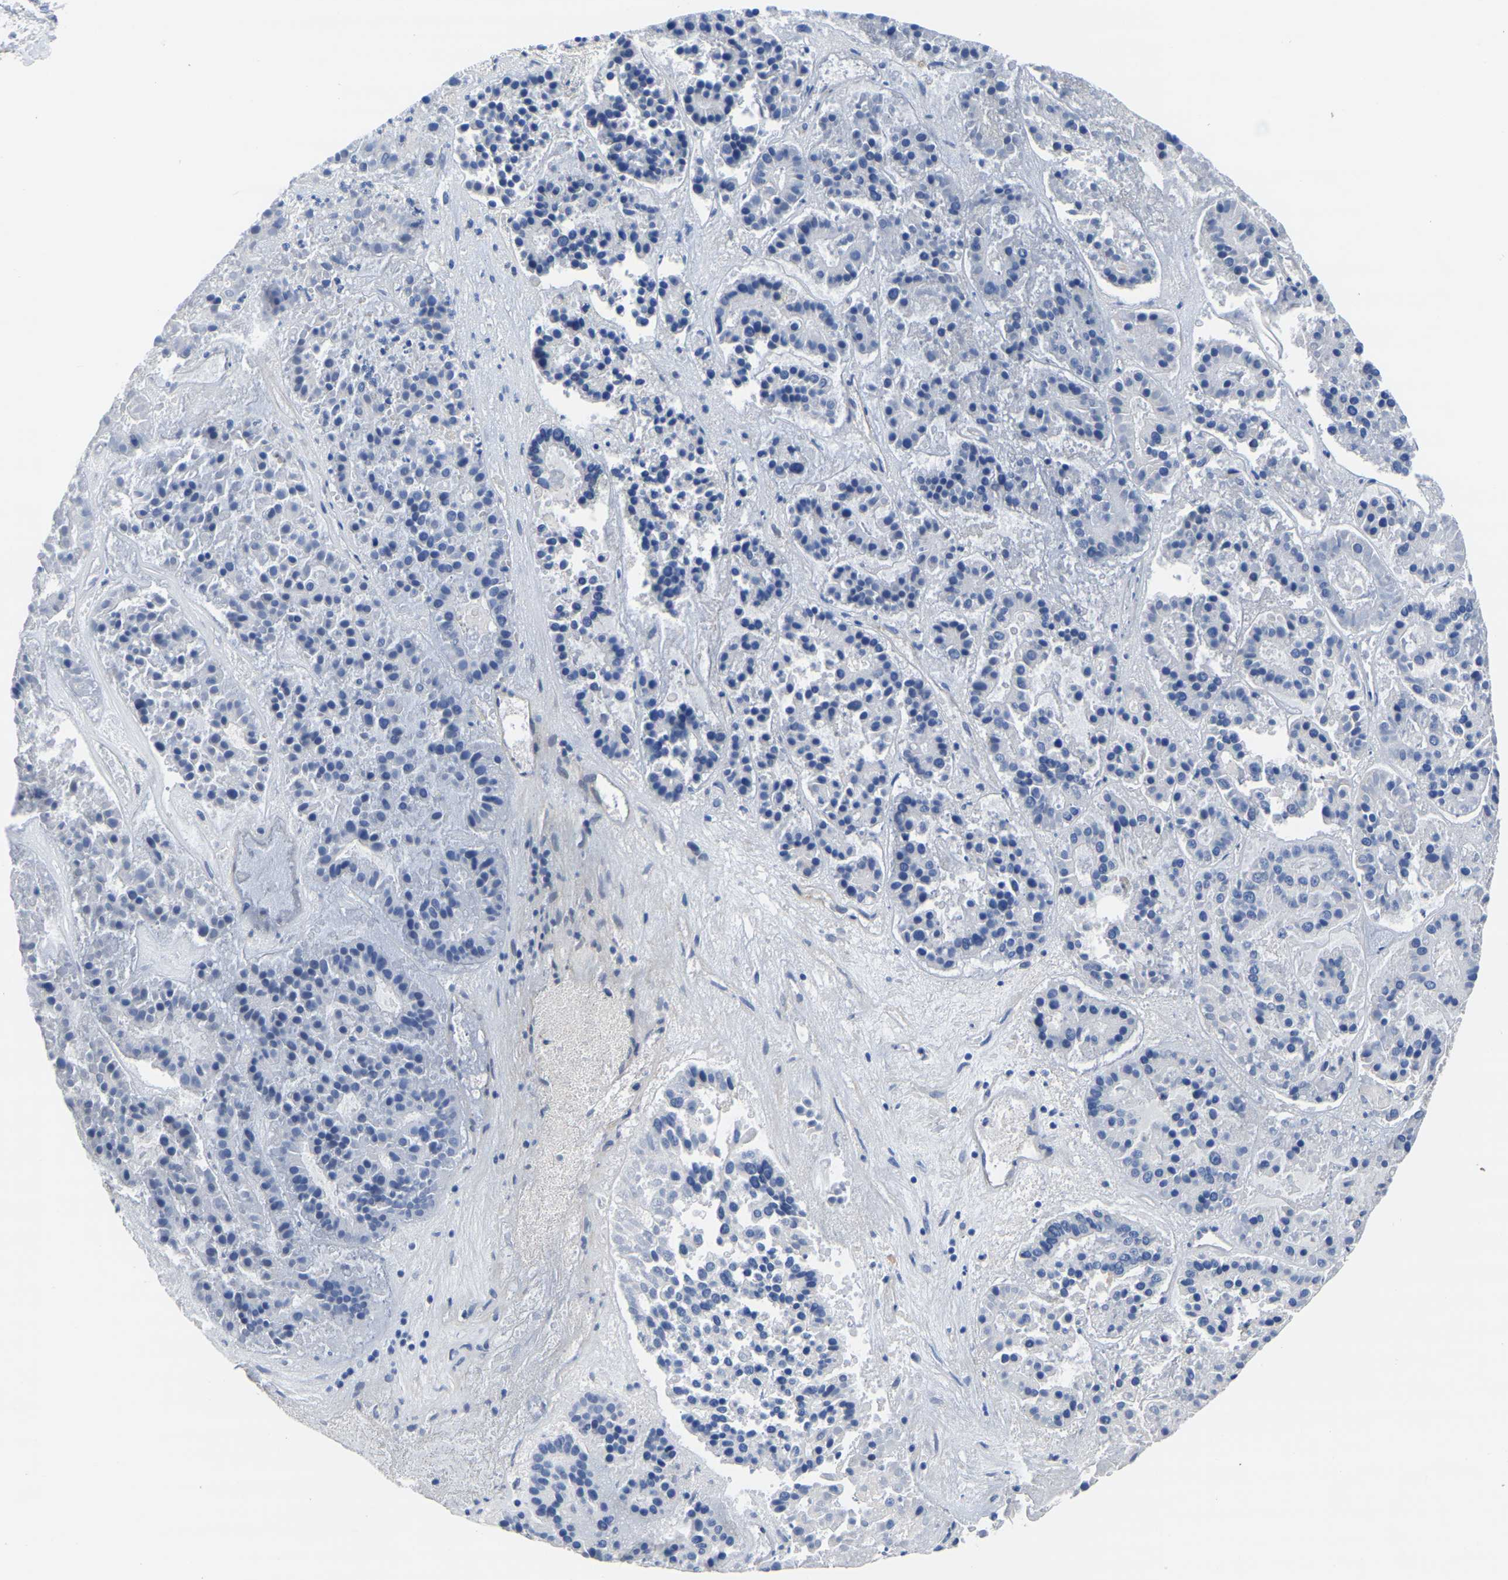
{"staining": {"intensity": "negative", "quantity": "none", "location": "none"}, "tissue": "pancreatic cancer", "cell_type": "Tumor cells", "image_type": "cancer", "snomed": [{"axis": "morphology", "description": "Adenocarcinoma, NOS"}, {"axis": "topography", "description": "Pancreas"}], "caption": "DAB immunohistochemical staining of human pancreatic adenocarcinoma exhibits no significant positivity in tumor cells.", "gene": "SLC45A3", "patient": {"sex": "male", "age": 50}}